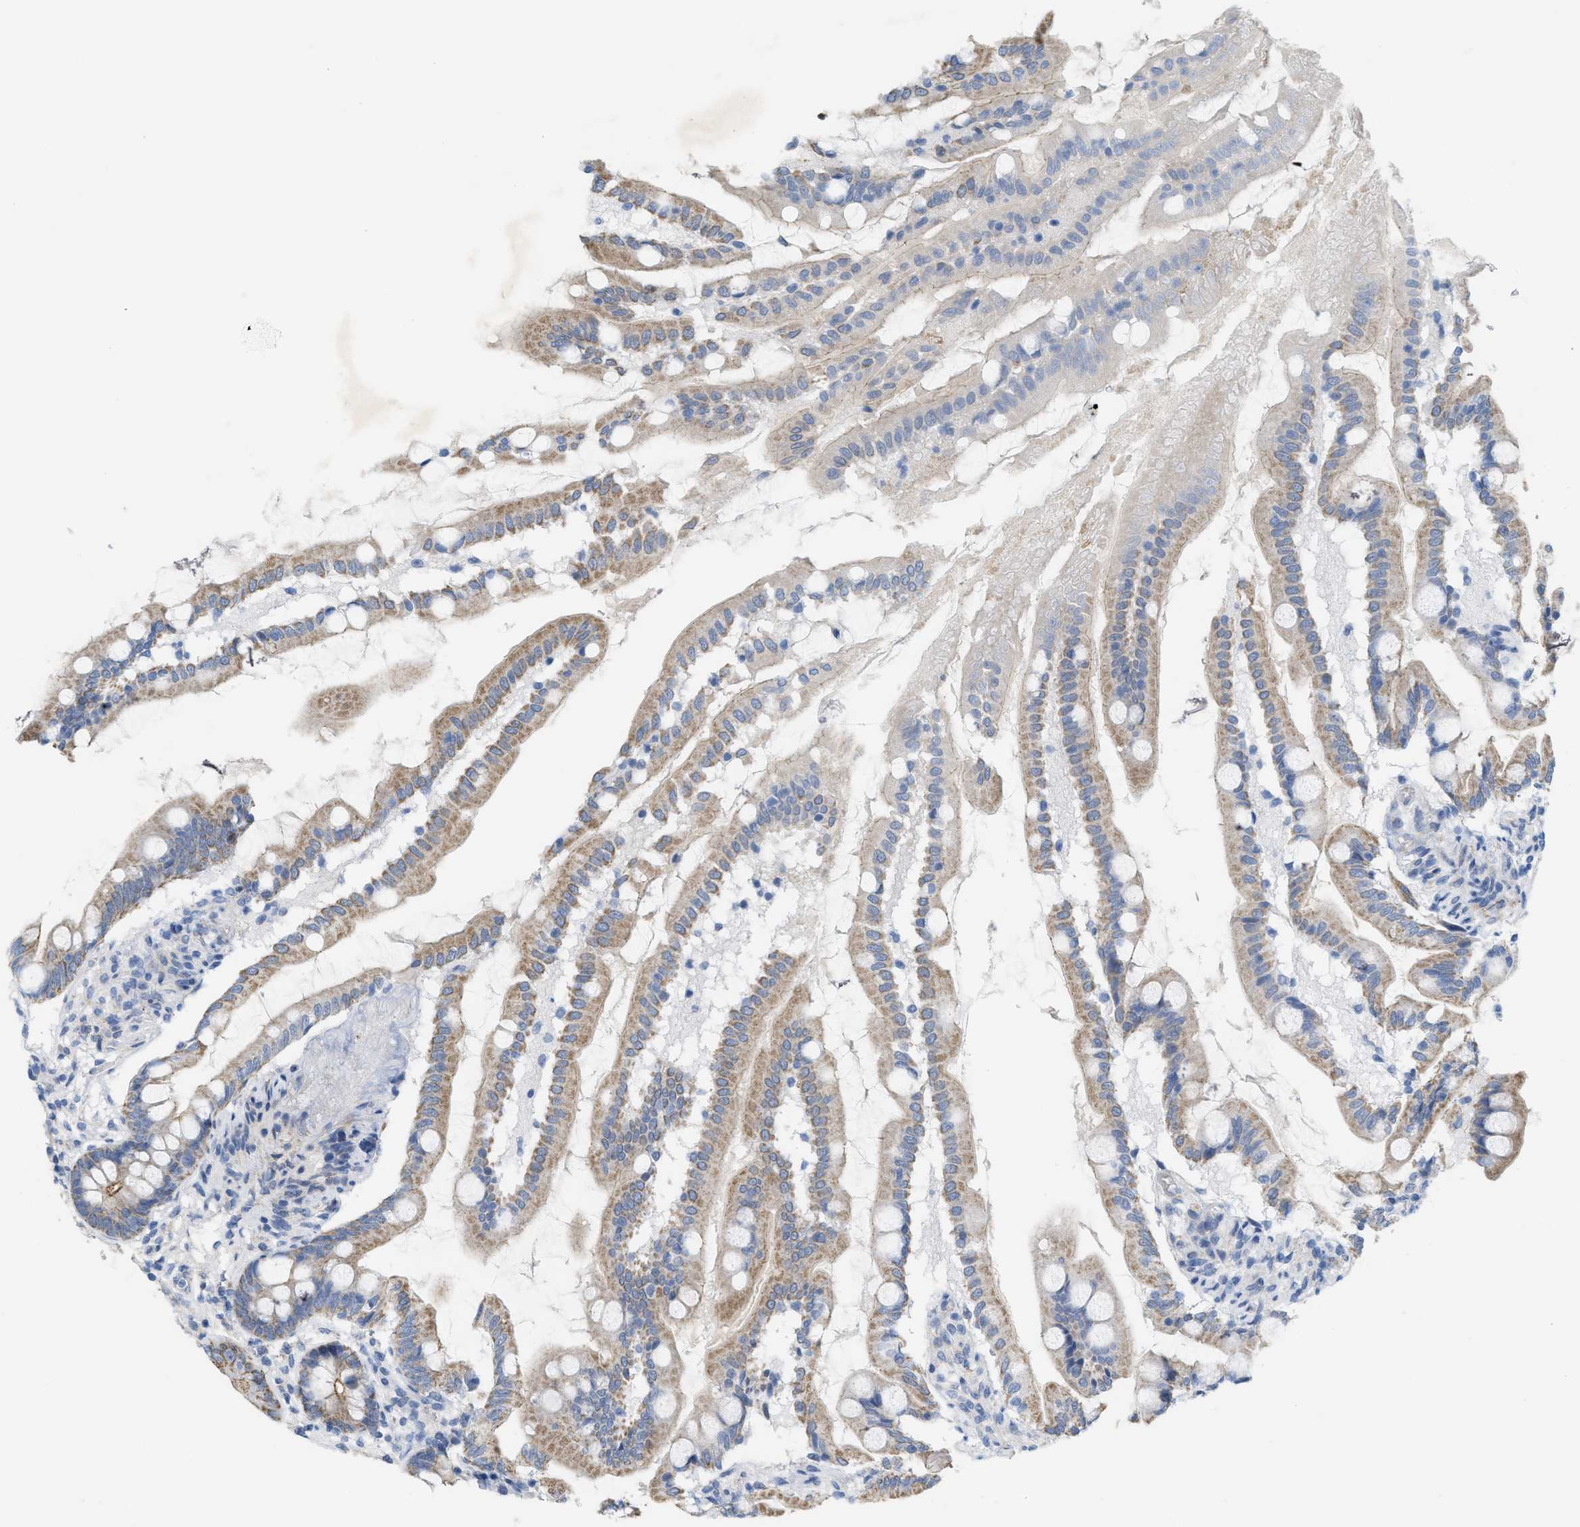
{"staining": {"intensity": "weak", "quantity": ">75%", "location": "cytoplasmic/membranous"}, "tissue": "small intestine", "cell_type": "Glandular cells", "image_type": "normal", "snomed": [{"axis": "morphology", "description": "Normal tissue, NOS"}, {"axis": "topography", "description": "Small intestine"}], "caption": "A high-resolution histopathology image shows immunohistochemistry staining of normal small intestine, which demonstrates weak cytoplasmic/membranous staining in about >75% of glandular cells. Immunohistochemistry stains the protein of interest in brown and the nuclei are stained blue.", "gene": "CRB3", "patient": {"sex": "female", "age": 56}}